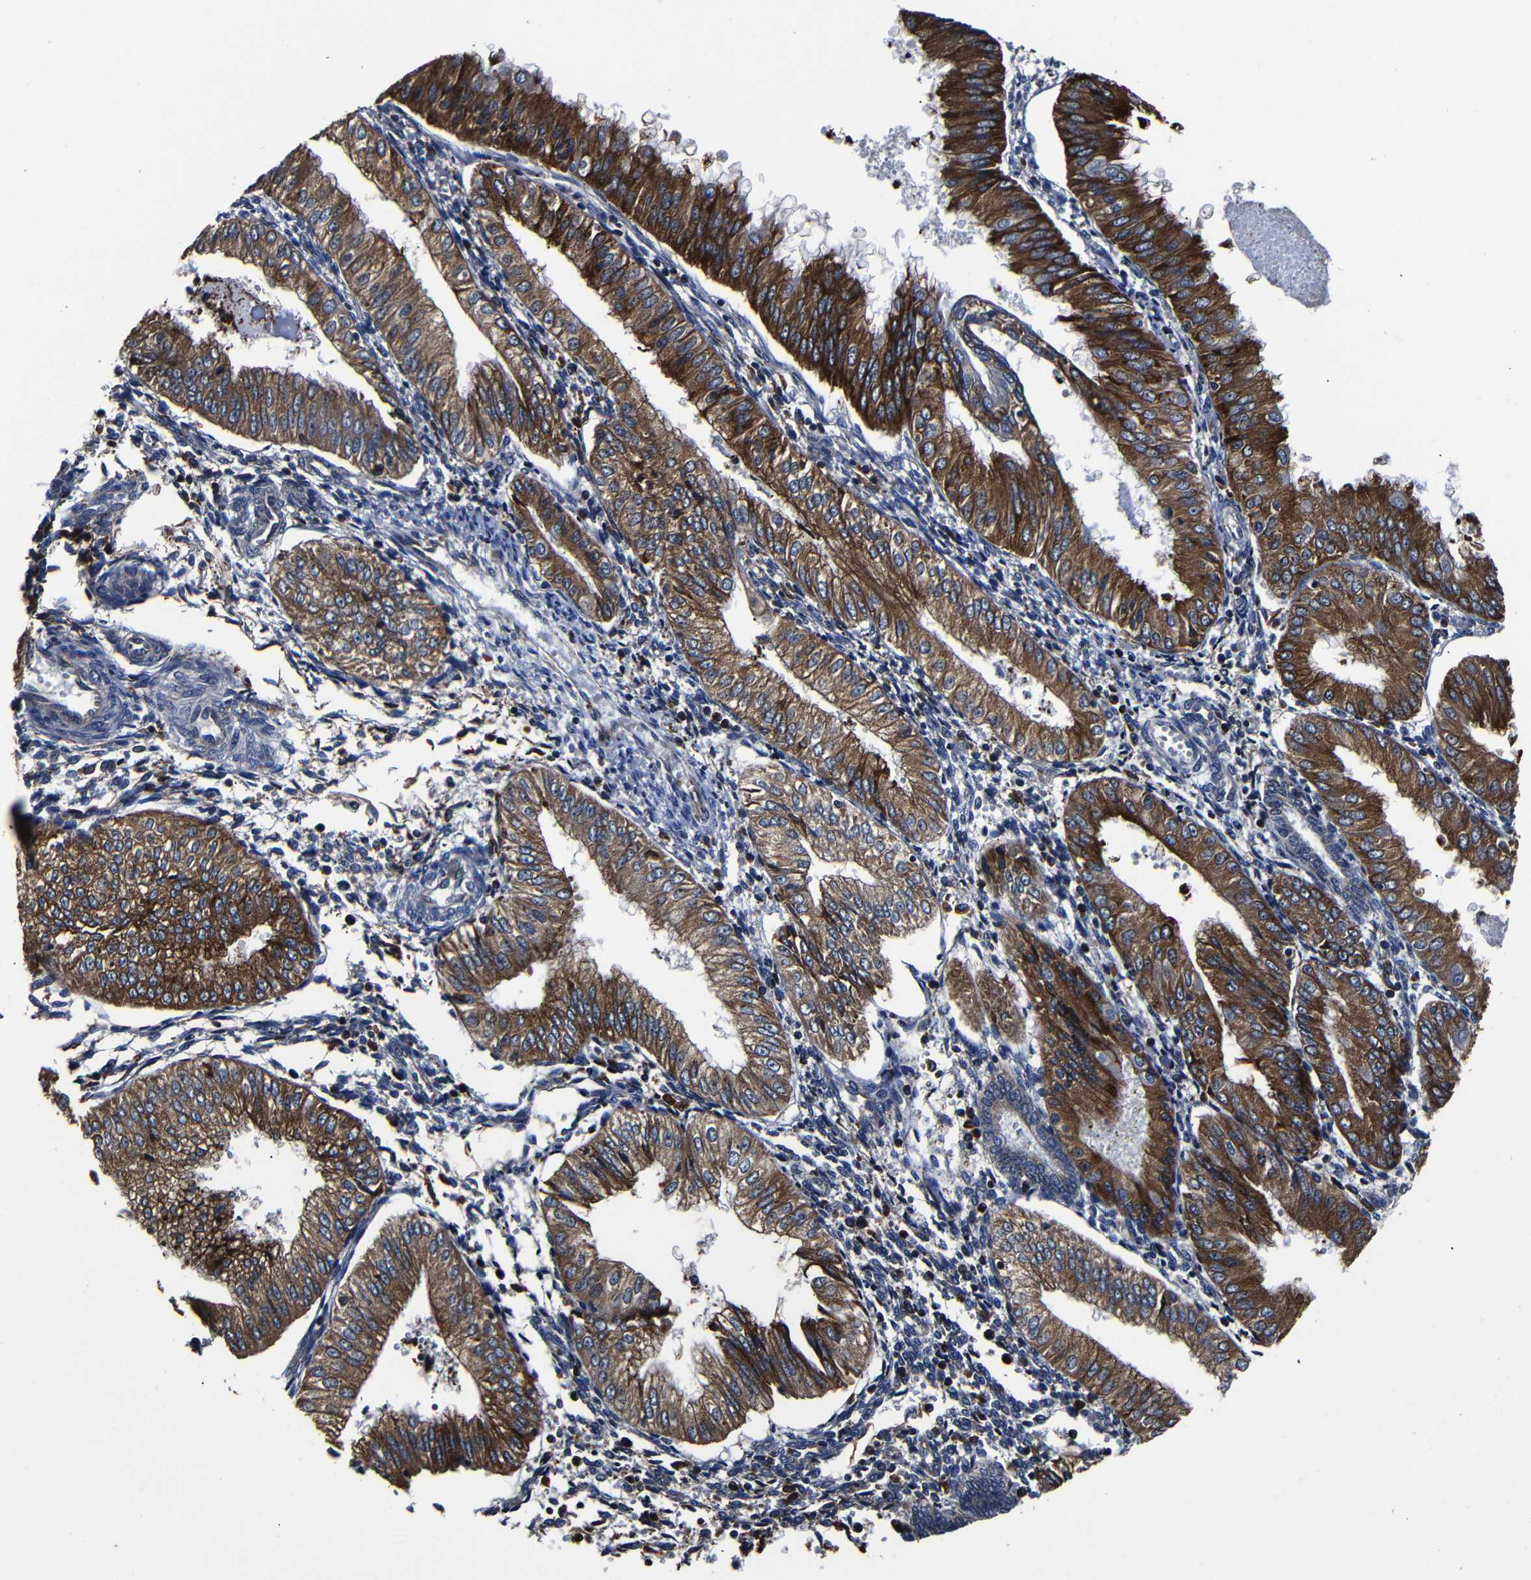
{"staining": {"intensity": "strong", "quantity": ">75%", "location": "cytoplasmic/membranous"}, "tissue": "endometrial cancer", "cell_type": "Tumor cells", "image_type": "cancer", "snomed": [{"axis": "morphology", "description": "Adenocarcinoma, NOS"}, {"axis": "topography", "description": "Endometrium"}], "caption": "High-power microscopy captured an immunohistochemistry histopathology image of endometrial adenocarcinoma, revealing strong cytoplasmic/membranous expression in approximately >75% of tumor cells.", "gene": "SCN9A", "patient": {"sex": "female", "age": 53}}